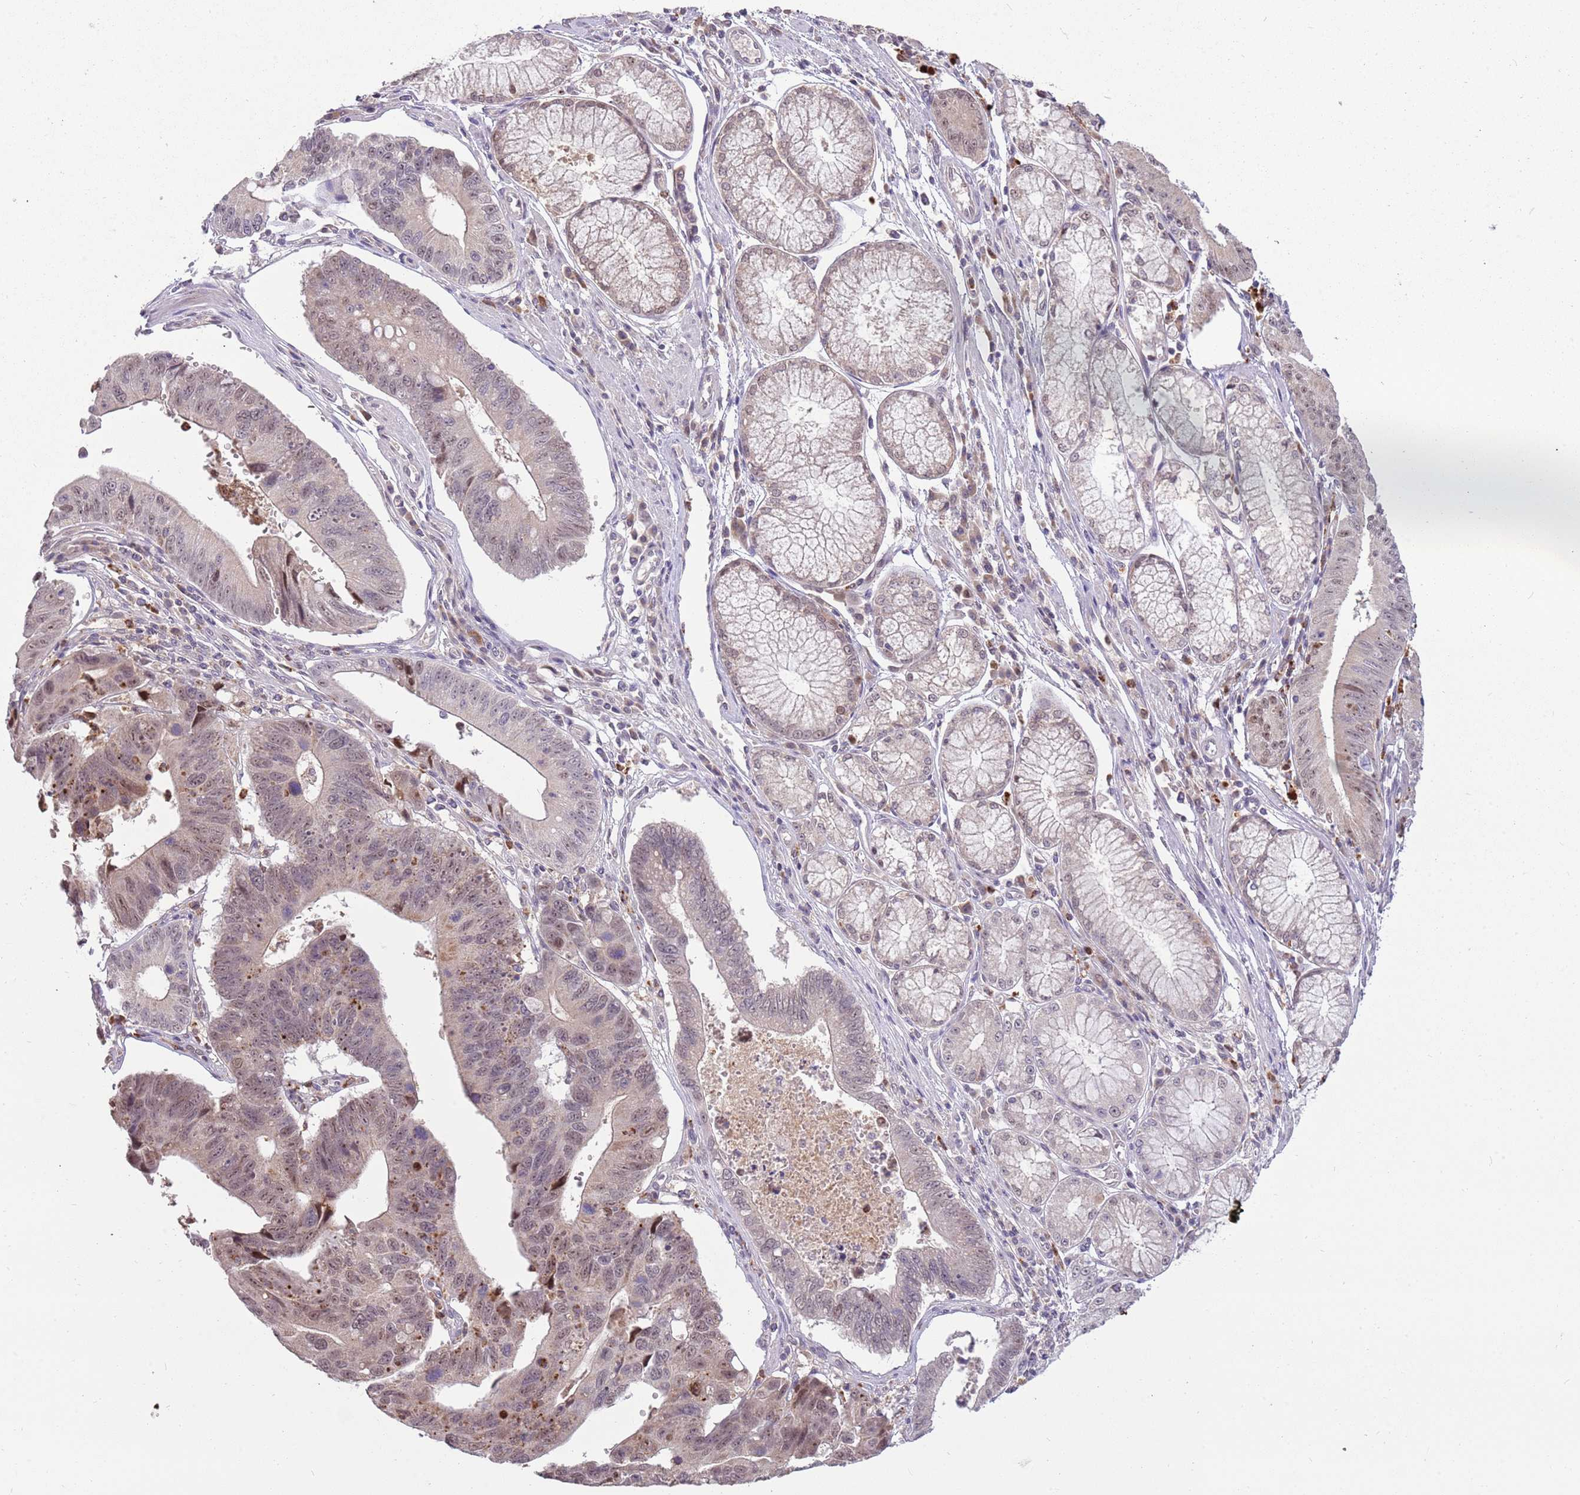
{"staining": {"intensity": "moderate", "quantity": "25%-75%", "location": "nuclear"}, "tissue": "stomach cancer", "cell_type": "Tumor cells", "image_type": "cancer", "snomed": [{"axis": "morphology", "description": "Adenocarcinoma, NOS"}, {"axis": "topography", "description": "Stomach"}], "caption": "Stomach adenocarcinoma stained for a protein shows moderate nuclear positivity in tumor cells.", "gene": "NBPF6", "patient": {"sex": "male", "age": 59}}